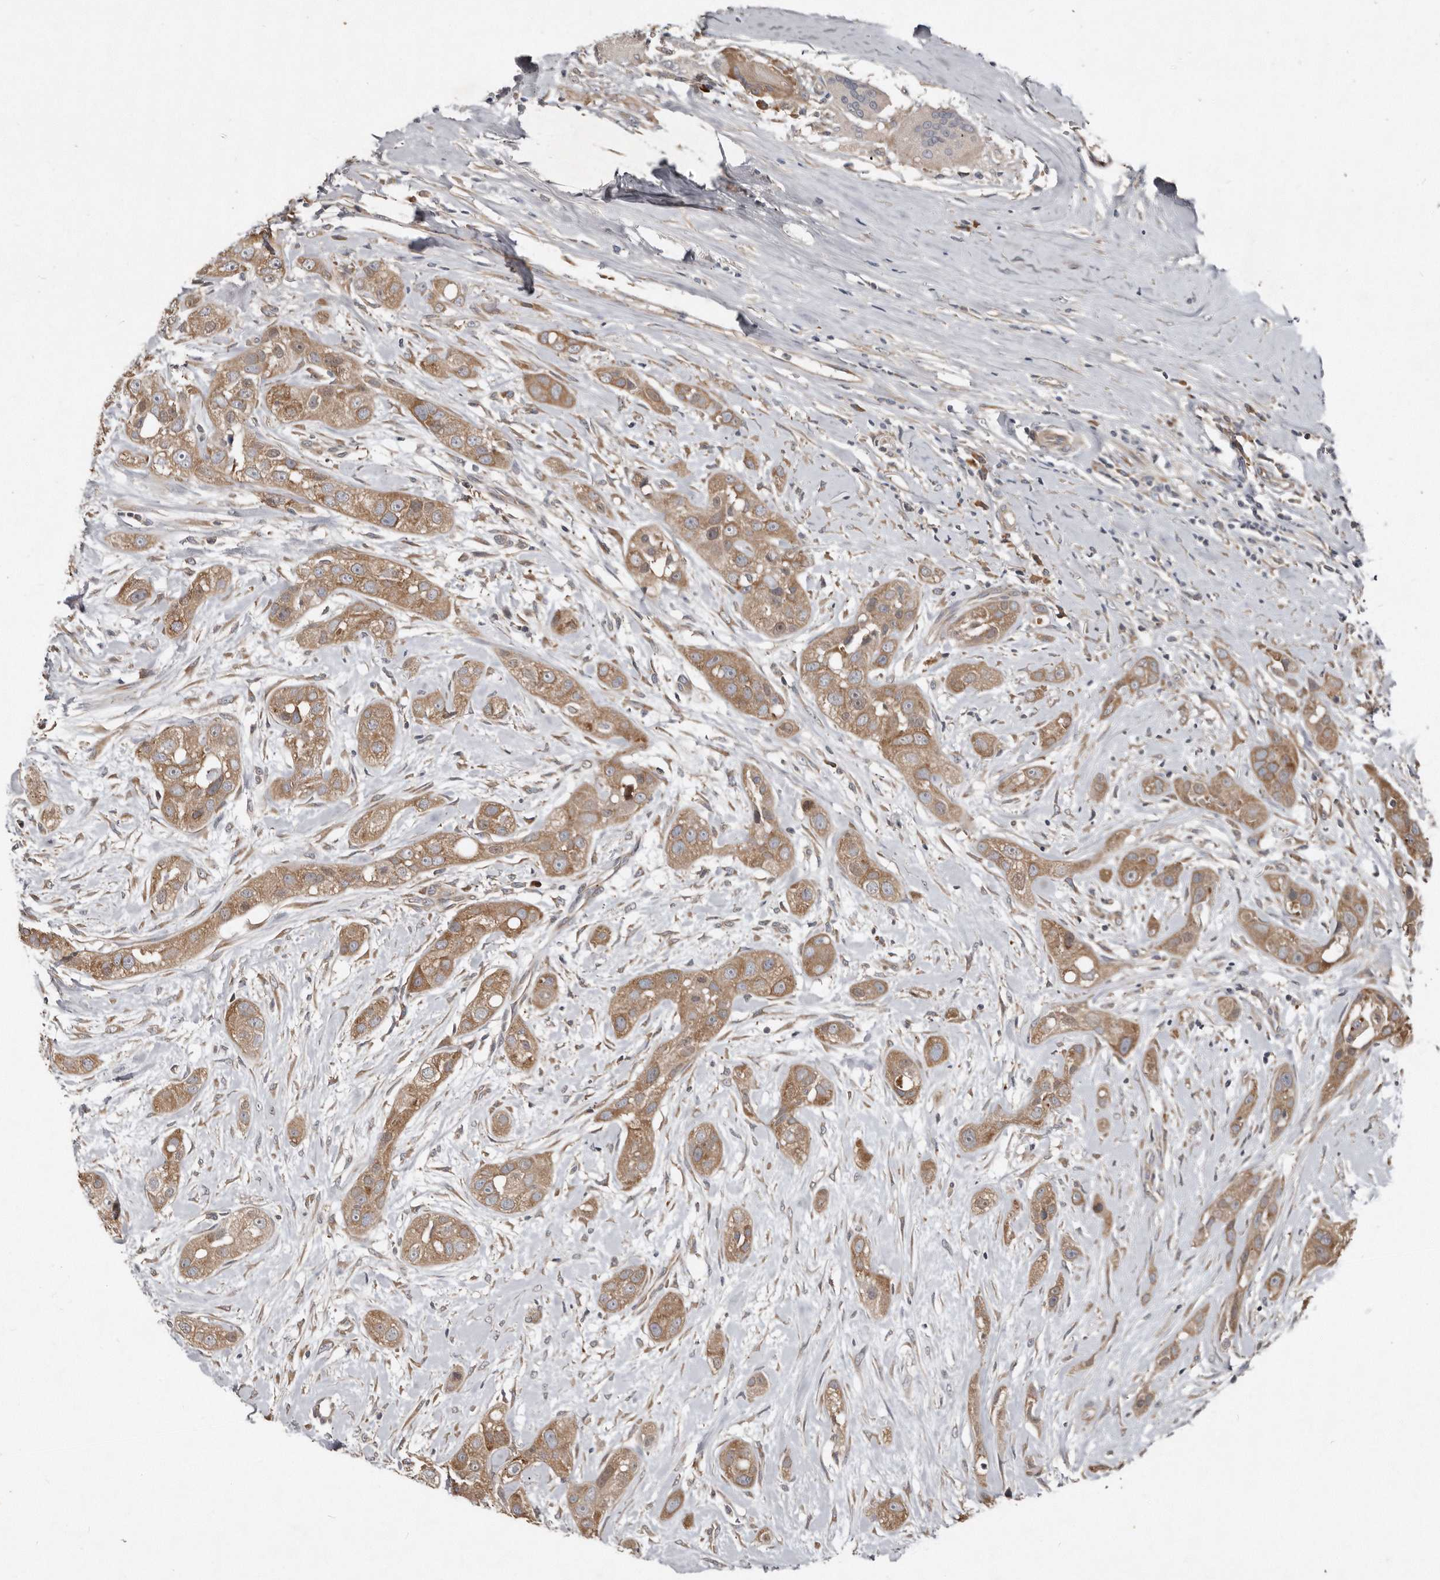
{"staining": {"intensity": "moderate", "quantity": ">75%", "location": "cytoplasmic/membranous"}, "tissue": "head and neck cancer", "cell_type": "Tumor cells", "image_type": "cancer", "snomed": [{"axis": "morphology", "description": "Normal tissue, NOS"}, {"axis": "morphology", "description": "Squamous cell carcinoma, NOS"}, {"axis": "topography", "description": "Skeletal muscle"}, {"axis": "topography", "description": "Head-Neck"}], "caption": "Protein analysis of head and neck squamous cell carcinoma tissue displays moderate cytoplasmic/membranous staining in approximately >75% of tumor cells.", "gene": "AKNAD1", "patient": {"sex": "male", "age": 51}}